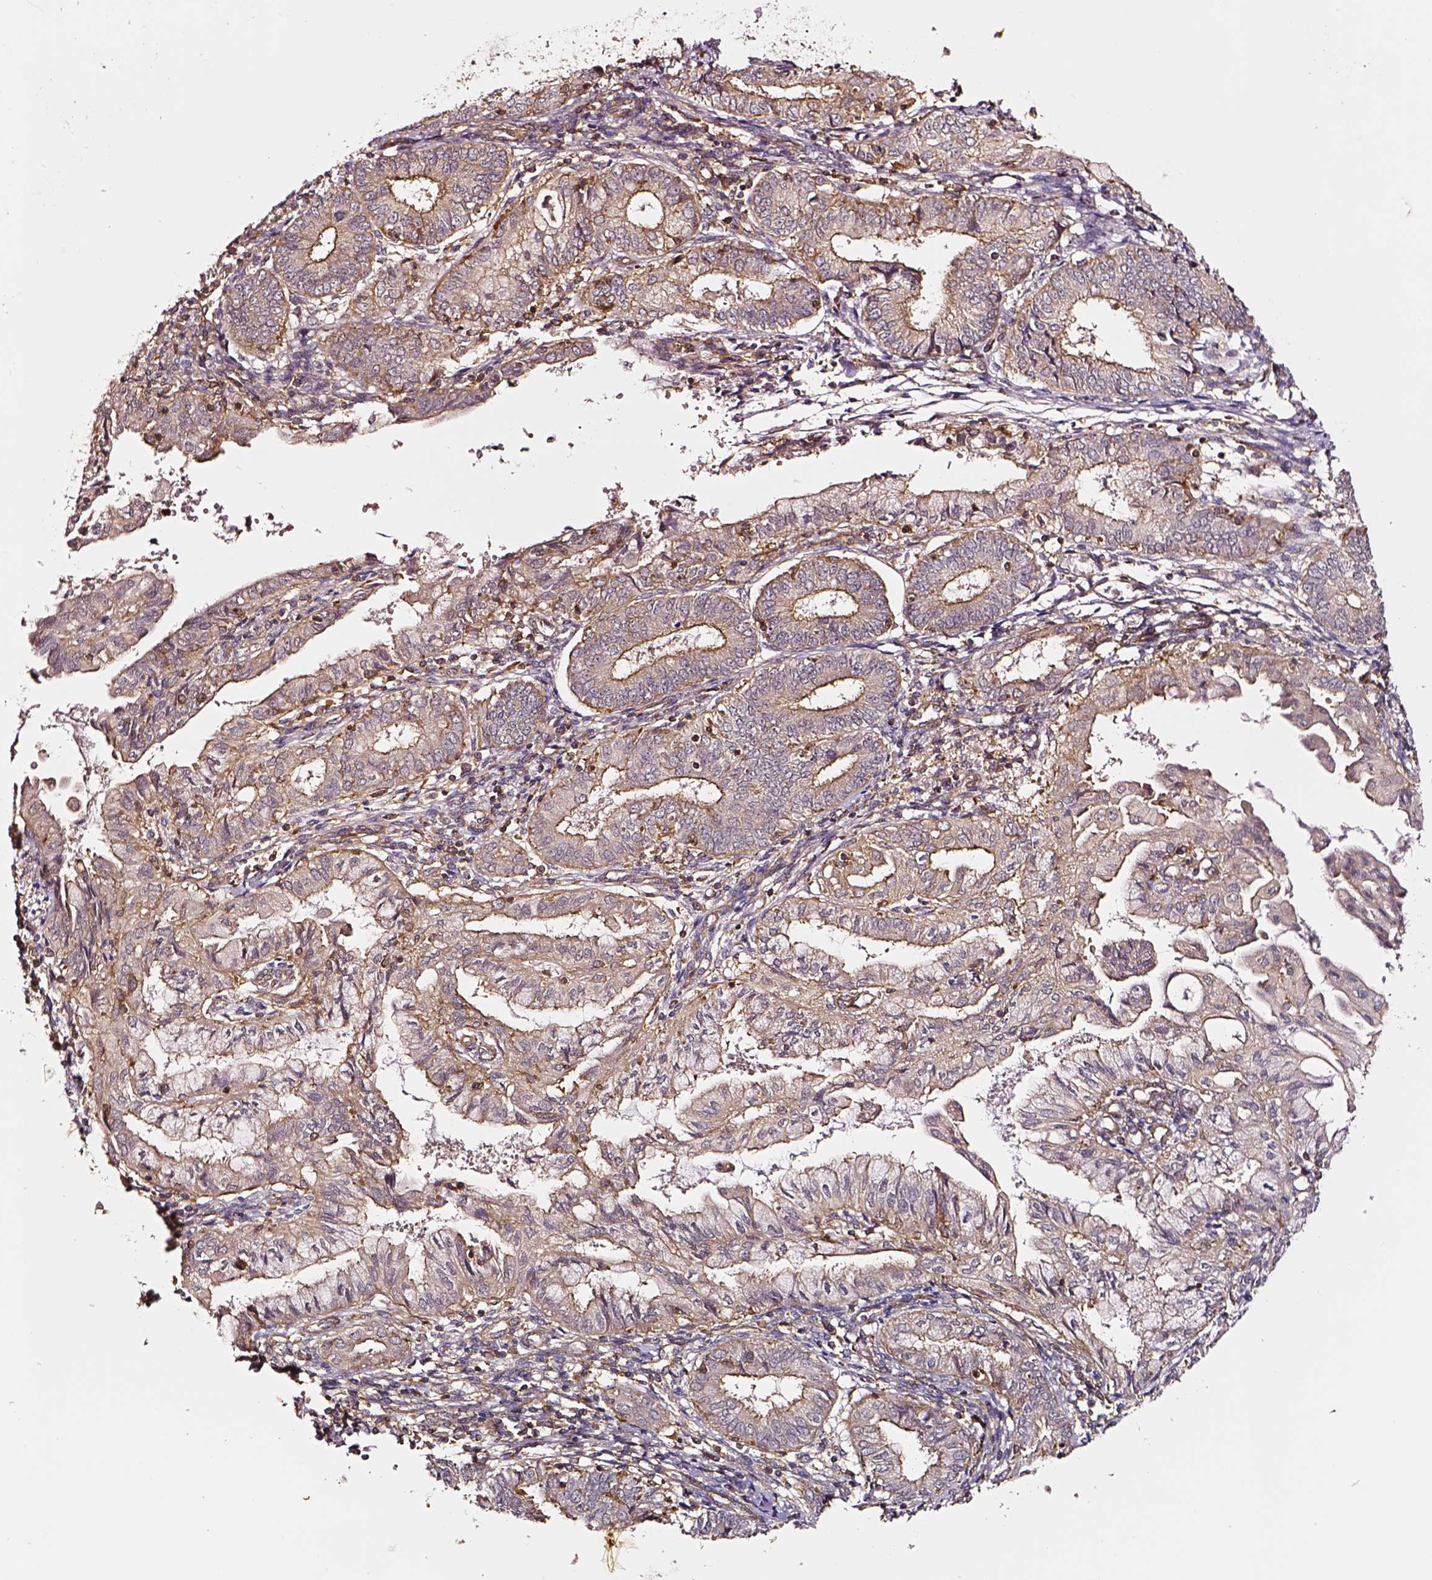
{"staining": {"intensity": "moderate", "quantity": "<25%", "location": "cytoplasmic/membranous"}, "tissue": "endometrial cancer", "cell_type": "Tumor cells", "image_type": "cancer", "snomed": [{"axis": "morphology", "description": "Adenocarcinoma, NOS"}, {"axis": "topography", "description": "Endometrium"}], "caption": "An immunohistochemistry photomicrograph of neoplastic tissue is shown. Protein staining in brown shows moderate cytoplasmic/membranous positivity in endometrial cancer (adenocarcinoma) within tumor cells.", "gene": "RASSF5", "patient": {"sex": "female", "age": 68}}